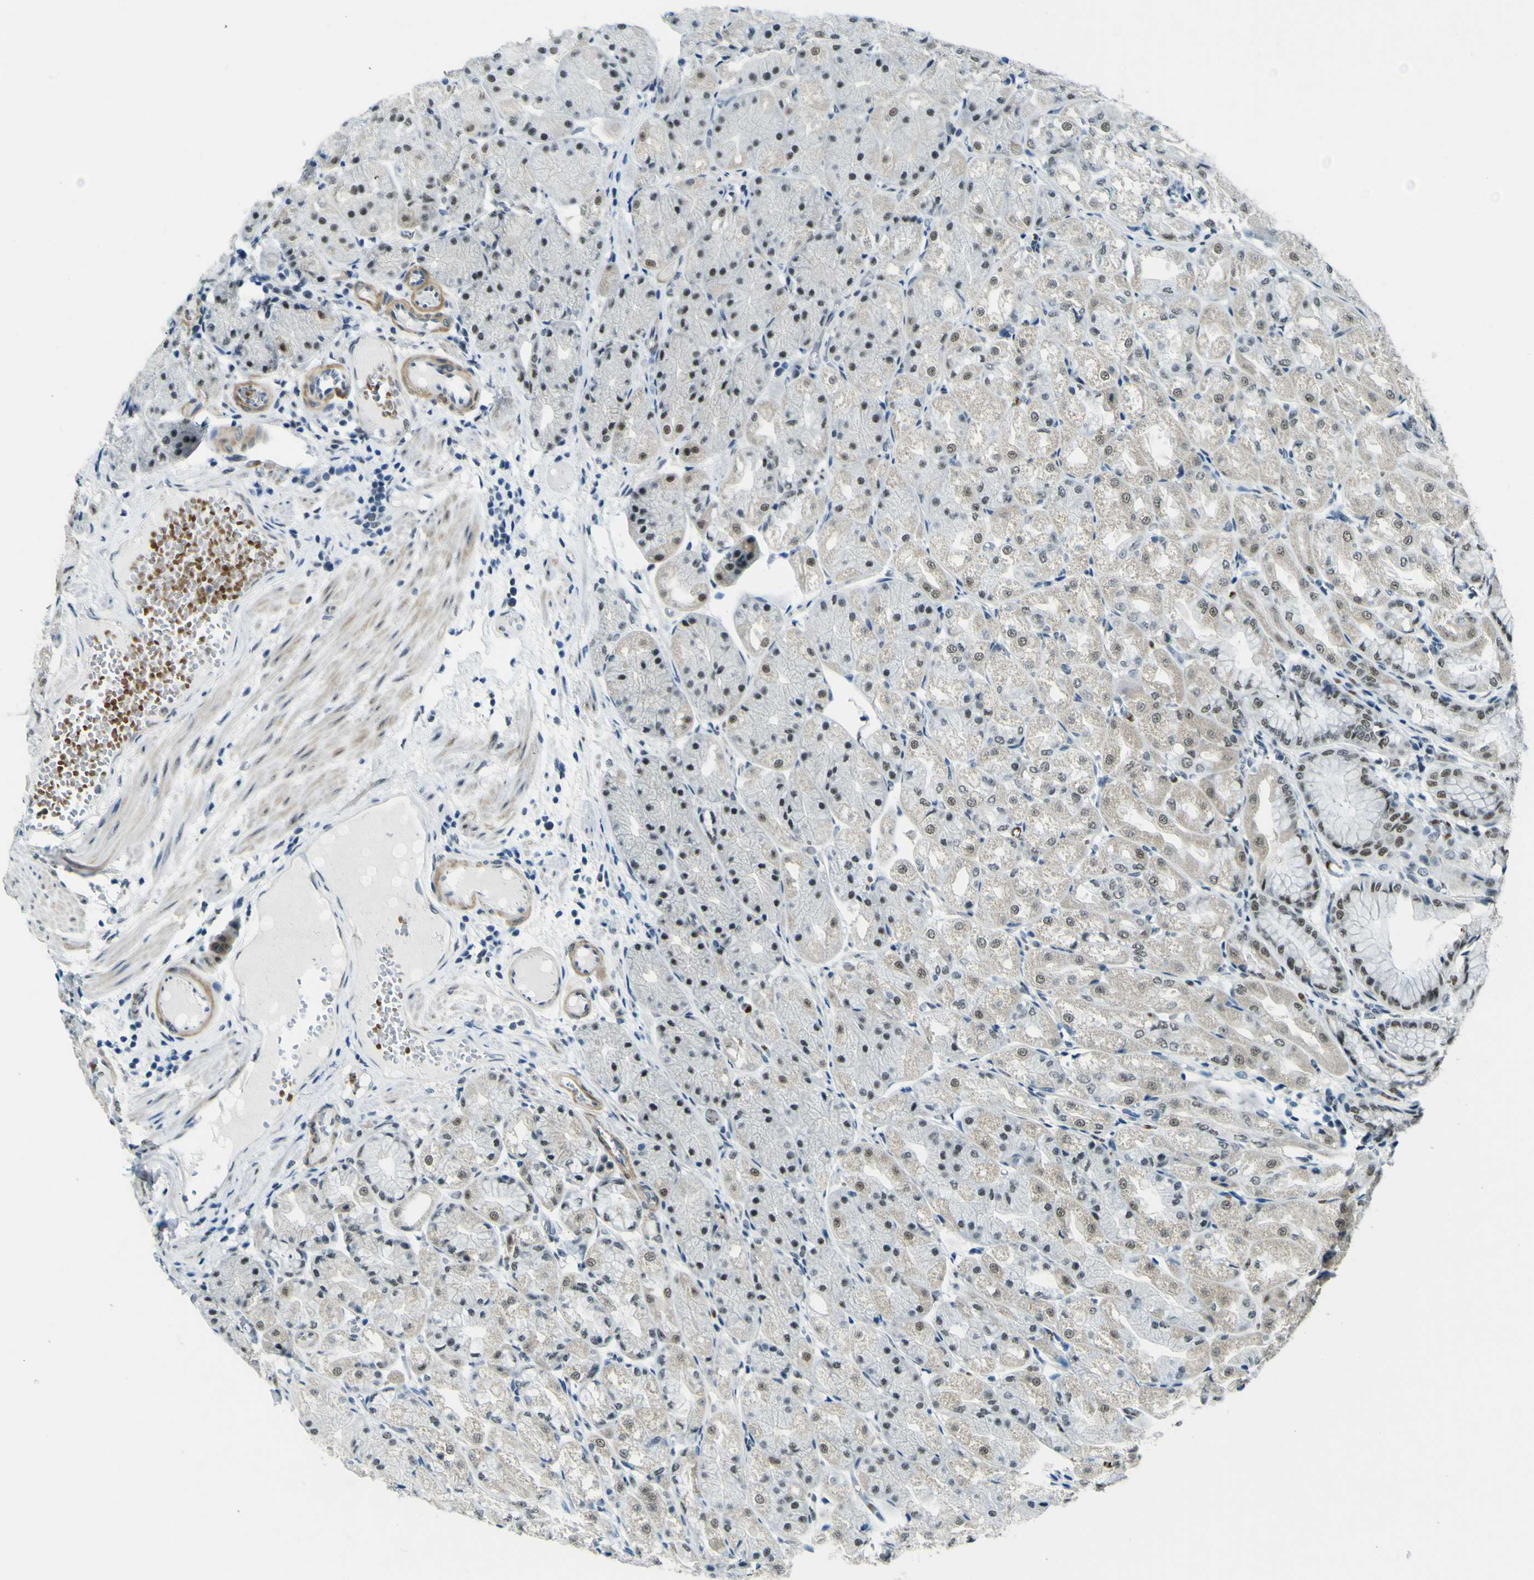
{"staining": {"intensity": "weak", "quantity": ">75%", "location": "nuclear"}, "tissue": "stomach", "cell_type": "Glandular cells", "image_type": "normal", "snomed": [{"axis": "morphology", "description": "Normal tissue, NOS"}, {"axis": "topography", "description": "Stomach, upper"}], "caption": "A histopathology image of human stomach stained for a protein displays weak nuclear brown staining in glandular cells.", "gene": "CEBPG", "patient": {"sex": "male", "age": 72}}